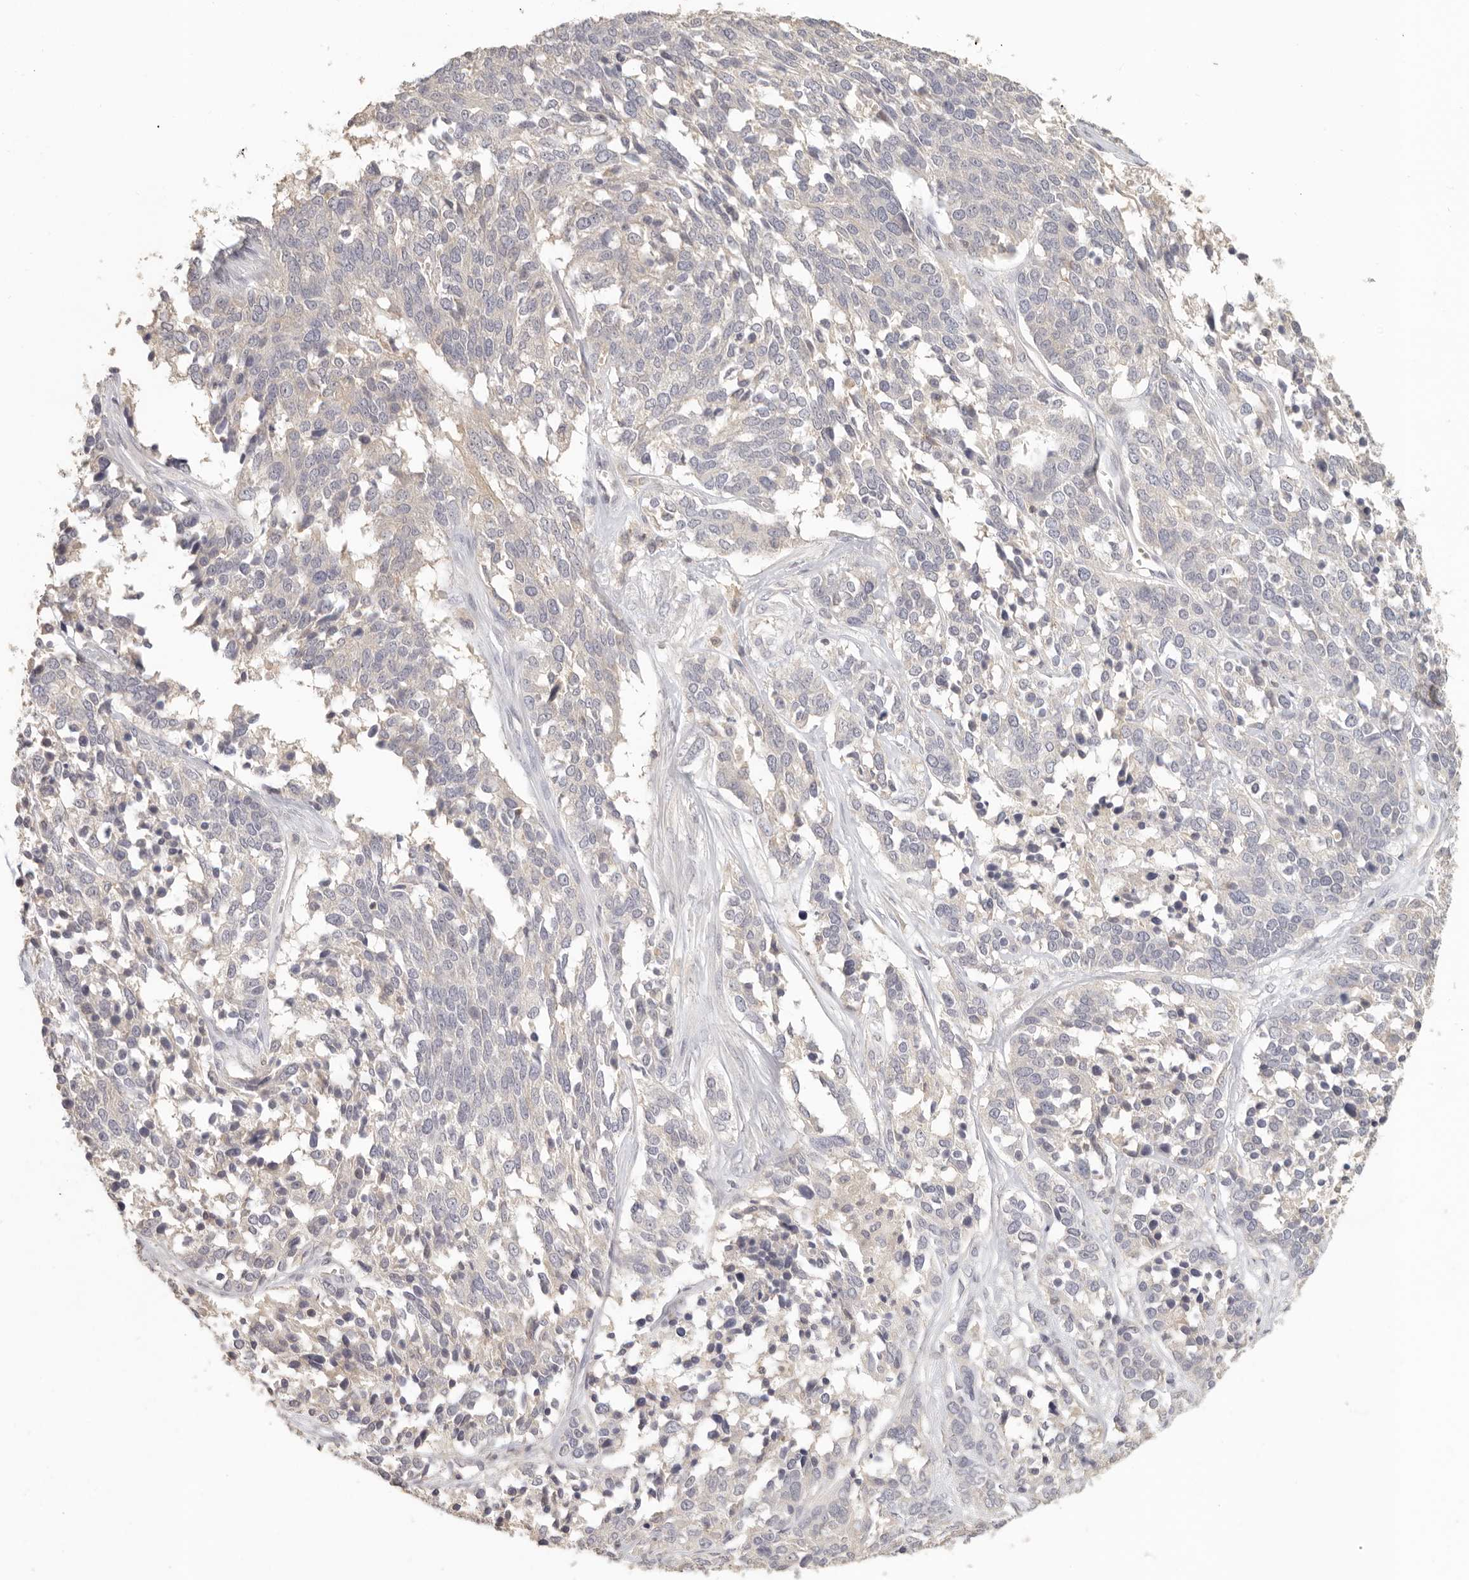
{"staining": {"intensity": "negative", "quantity": "none", "location": "none"}, "tissue": "ovarian cancer", "cell_type": "Tumor cells", "image_type": "cancer", "snomed": [{"axis": "morphology", "description": "Cystadenocarcinoma, serous, NOS"}, {"axis": "topography", "description": "Ovary"}], "caption": "Immunohistochemical staining of human ovarian cancer shows no significant positivity in tumor cells.", "gene": "CSK", "patient": {"sex": "female", "age": 44}}